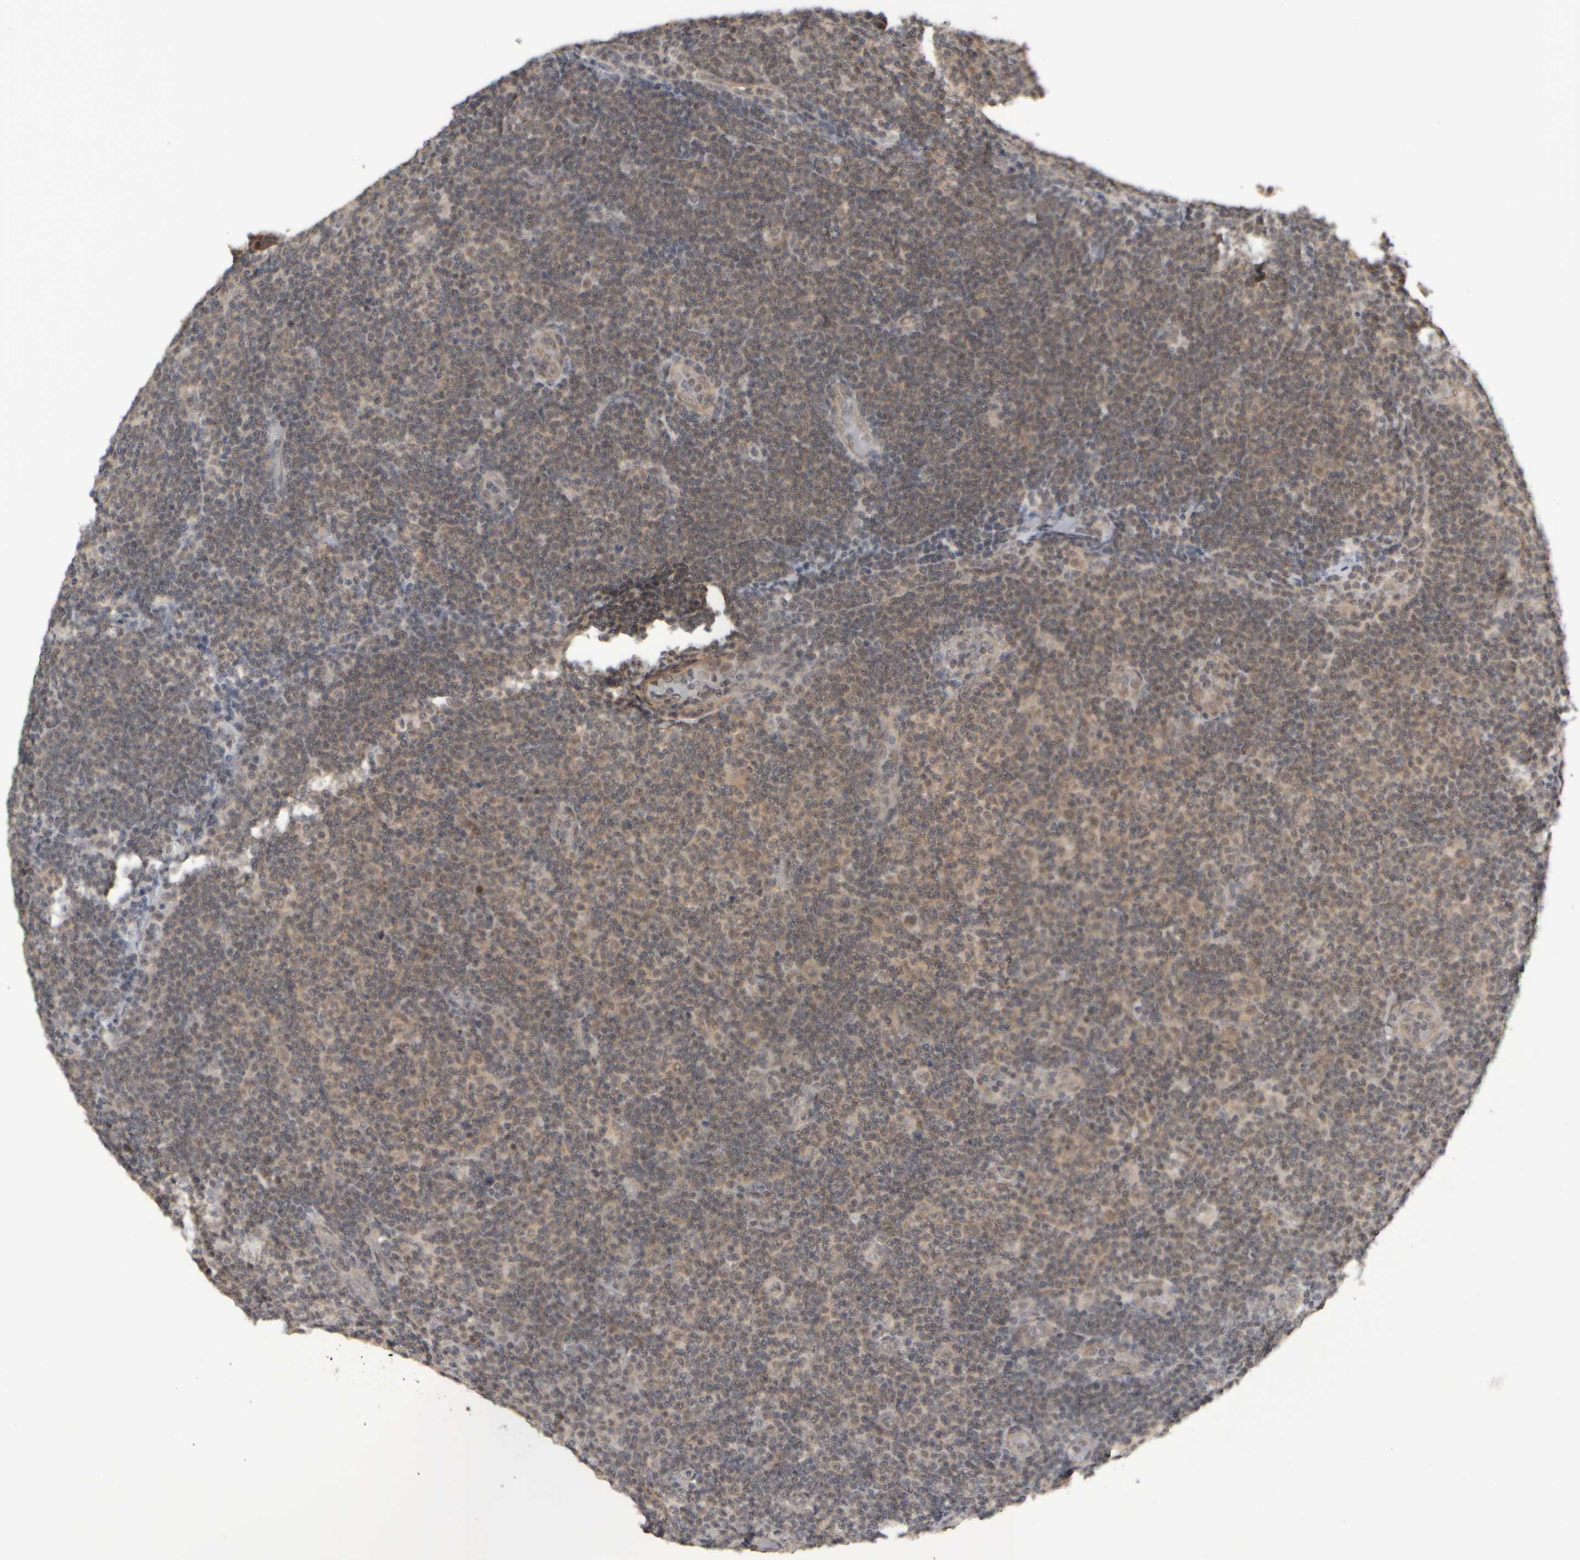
{"staining": {"intensity": "moderate", "quantity": "25%-75%", "location": "cytoplasmic/membranous"}, "tissue": "lymphoma", "cell_type": "Tumor cells", "image_type": "cancer", "snomed": [{"axis": "morphology", "description": "Malignant lymphoma, non-Hodgkin's type, Low grade"}, {"axis": "topography", "description": "Lymph node"}], "caption": "DAB immunohistochemical staining of lymphoma demonstrates moderate cytoplasmic/membranous protein positivity in approximately 25%-75% of tumor cells.", "gene": "SYNRG", "patient": {"sex": "male", "age": 83}}